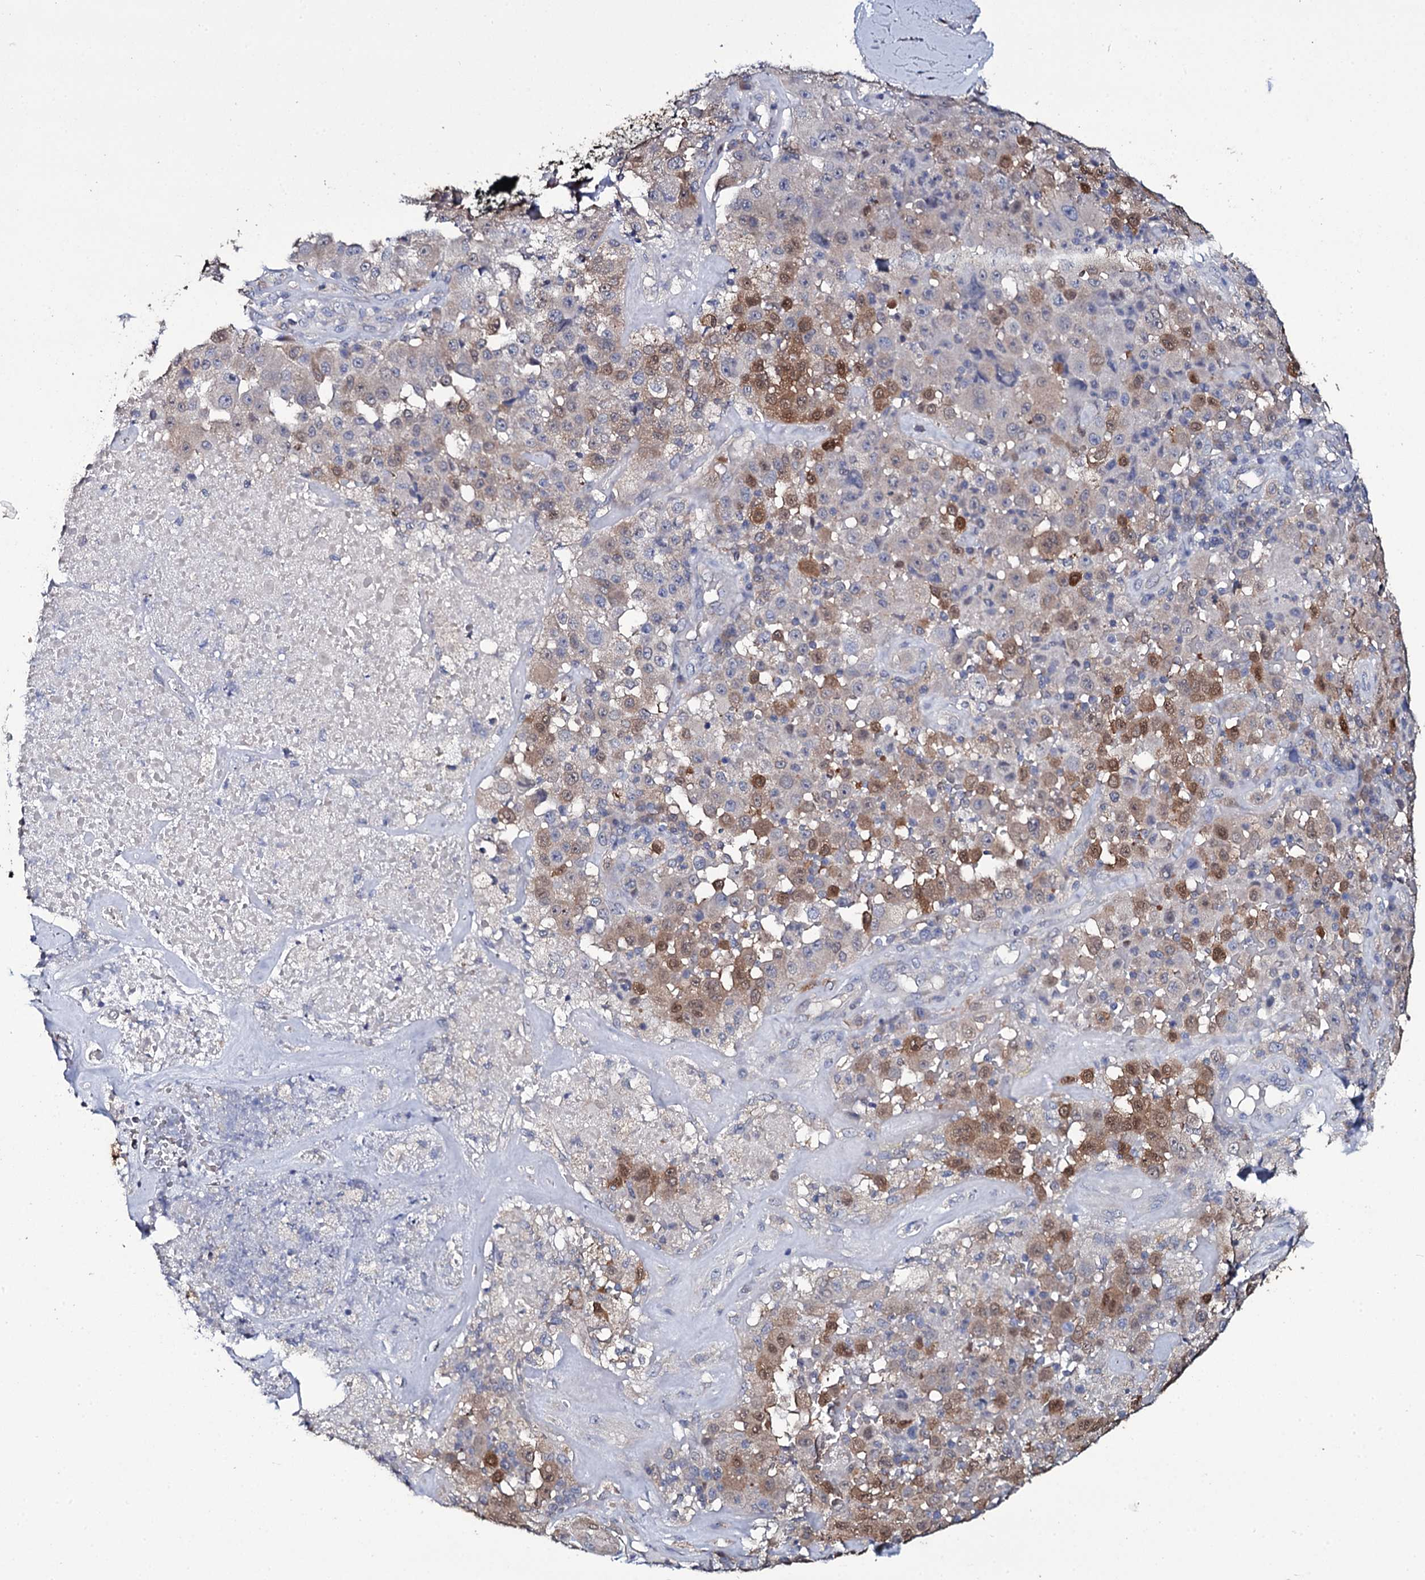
{"staining": {"intensity": "moderate", "quantity": "<25%", "location": "cytoplasmic/membranous,nuclear"}, "tissue": "melanoma", "cell_type": "Tumor cells", "image_type": "cancer", "snomed": [{"axis": "morphology", "description": "Malignant melanoma, Metastatic site"}, {"axis": "topography", "description": "Lymph node"}], "caption": "Brown immunohistochemical staining in melanoma reveals moderate cytoplasmic/membranous and nuclear positivity in approximately <25% of tumor cells.", "gene": "CRYL1", "patient": {"sex": "male", "age": 62}}